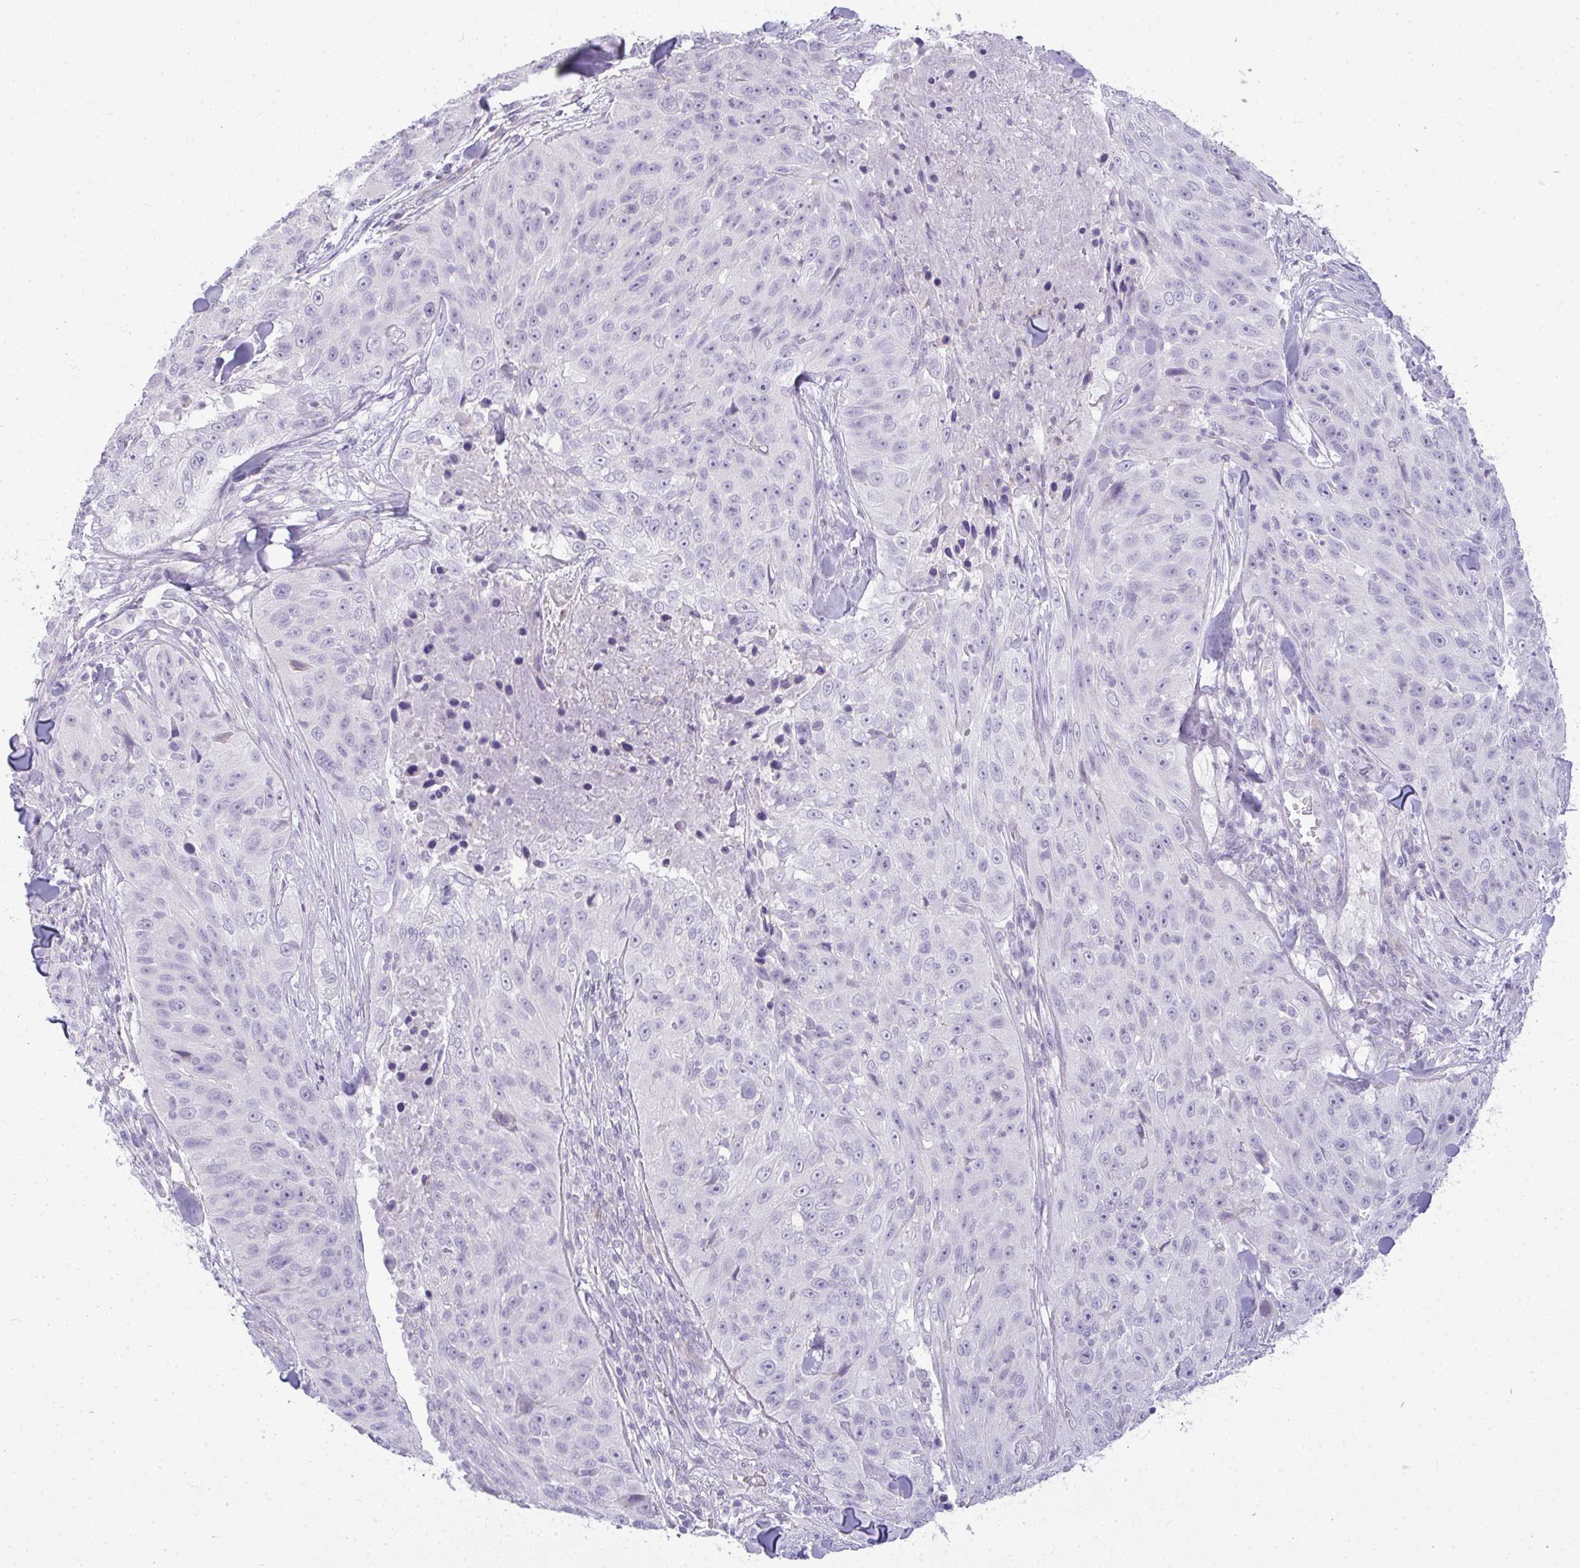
{"staining": {"intensity": "negative", "quantity": "none", "location": "none"}, "tissue": "skin cancer", "cell_type": "Tumor cells", "image_type": "cancer", "snomed": [{"axis": "morphology", "description": "Squamous cell carcinoma, NOS"}, {"axis": "topography", "description": "Skin"}], "caption": "An immunohistochemistry (IHC) photomicrograph of skin cancer (squamous cell carcinoma) is shown. There is no staining in tumor cells of skin cancer (squamous cell carcinoma).", "gene": "LIPE", "patient": {"sex": "female", "age": 87}}